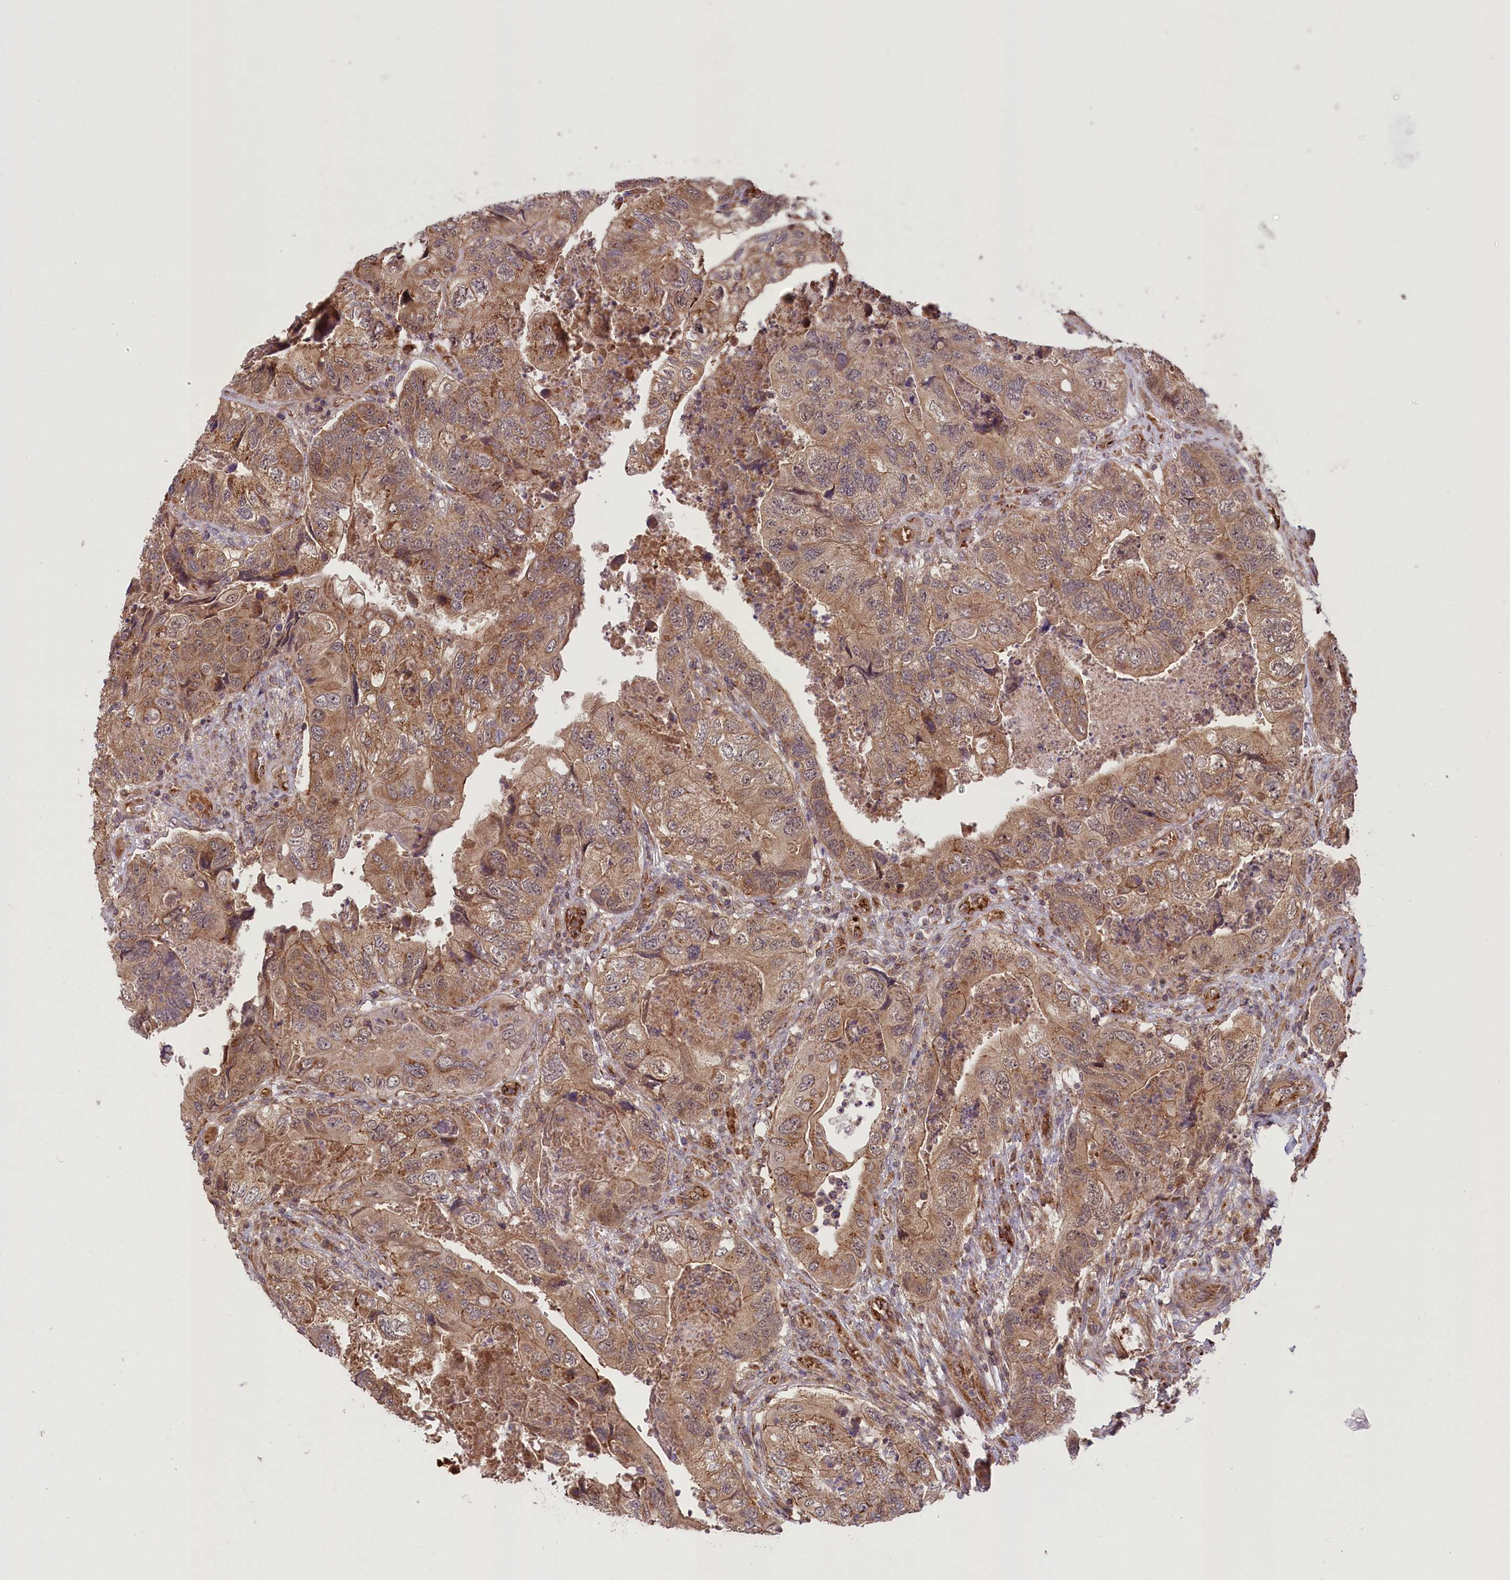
{"staining": {"intensity": "moderate", "quantity": ">75%", "location": "cytoplasmic/membranous"}, "tissue": "colorectal cancer", "cell_type": "Tumor cells", "image_type": "cancer", "snomed": [{"axis": "morphology", "description": "Adenocarcinoma, NOS"}, {"axis": "topography", "description": "Rectum"}], "caption": "A photomicrograph showing moderate cytoplasmic/membranous expression in about >75% of tumor cells in colorectal cancer (adenocarcinoma), as visualized by brown immunohistochemical staining.", "gene": "CARD19", "patient": {"sex": "male", "age": 63}}